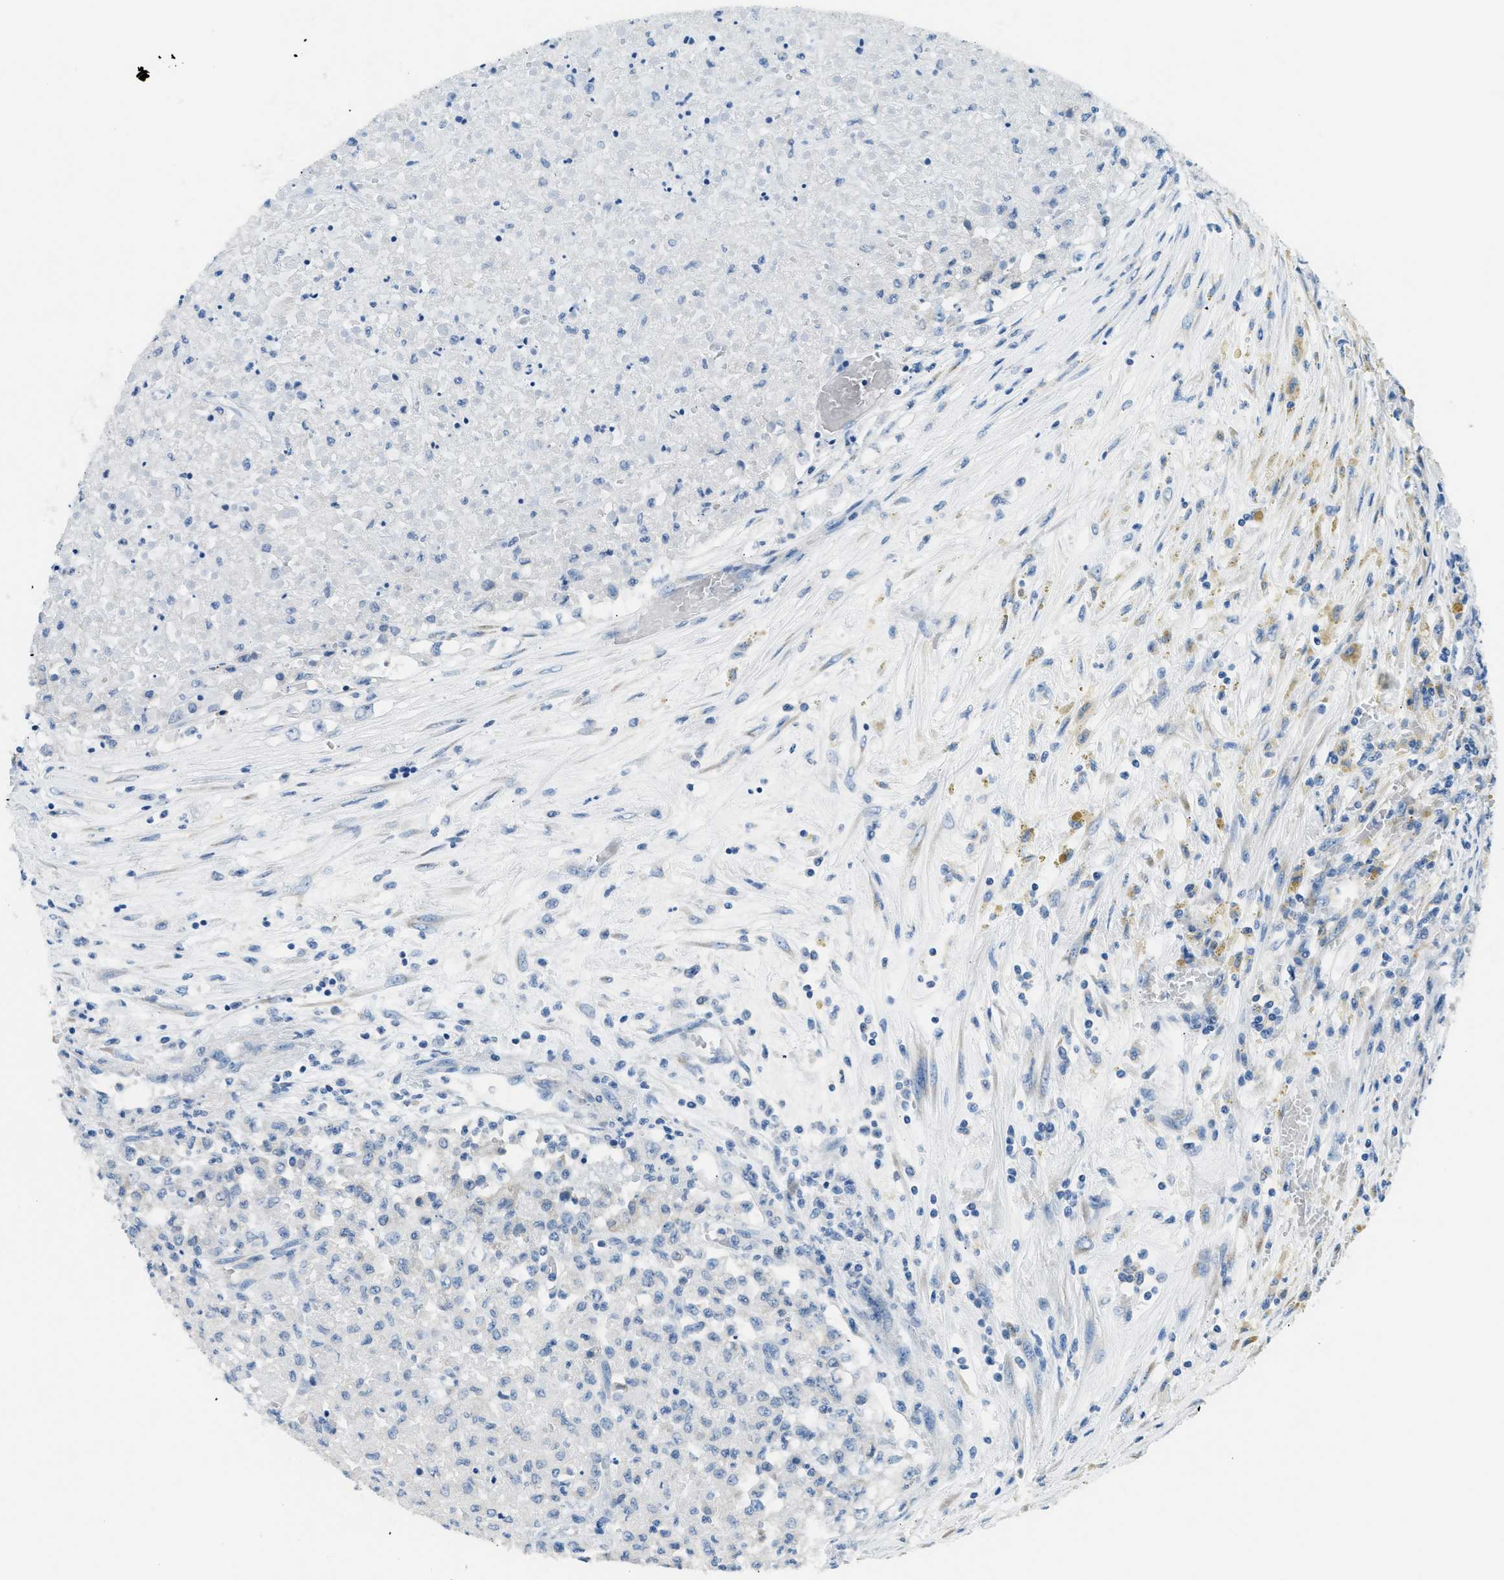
{"staining": {"intensity": "negative", "quantity": "none", "location": "none"}, "tissue": "renal cancer", "cell_type": "Tumor cells", "image_type": "cancer", "snomed": [{"axis": "morphology", "description": "Adenocarcinoma, NOS"}, {"axis": "topography", "description": "Kidney"}], "caption": "High magnification brightfield microscopy of renal adenocarcinoma stained with DAB (brown) and counterstained with hematoxylin (blue): tumor cells show no significant positivity.", "gene": "CLDN18", "patient": {"sex": "female", "age": 54}}